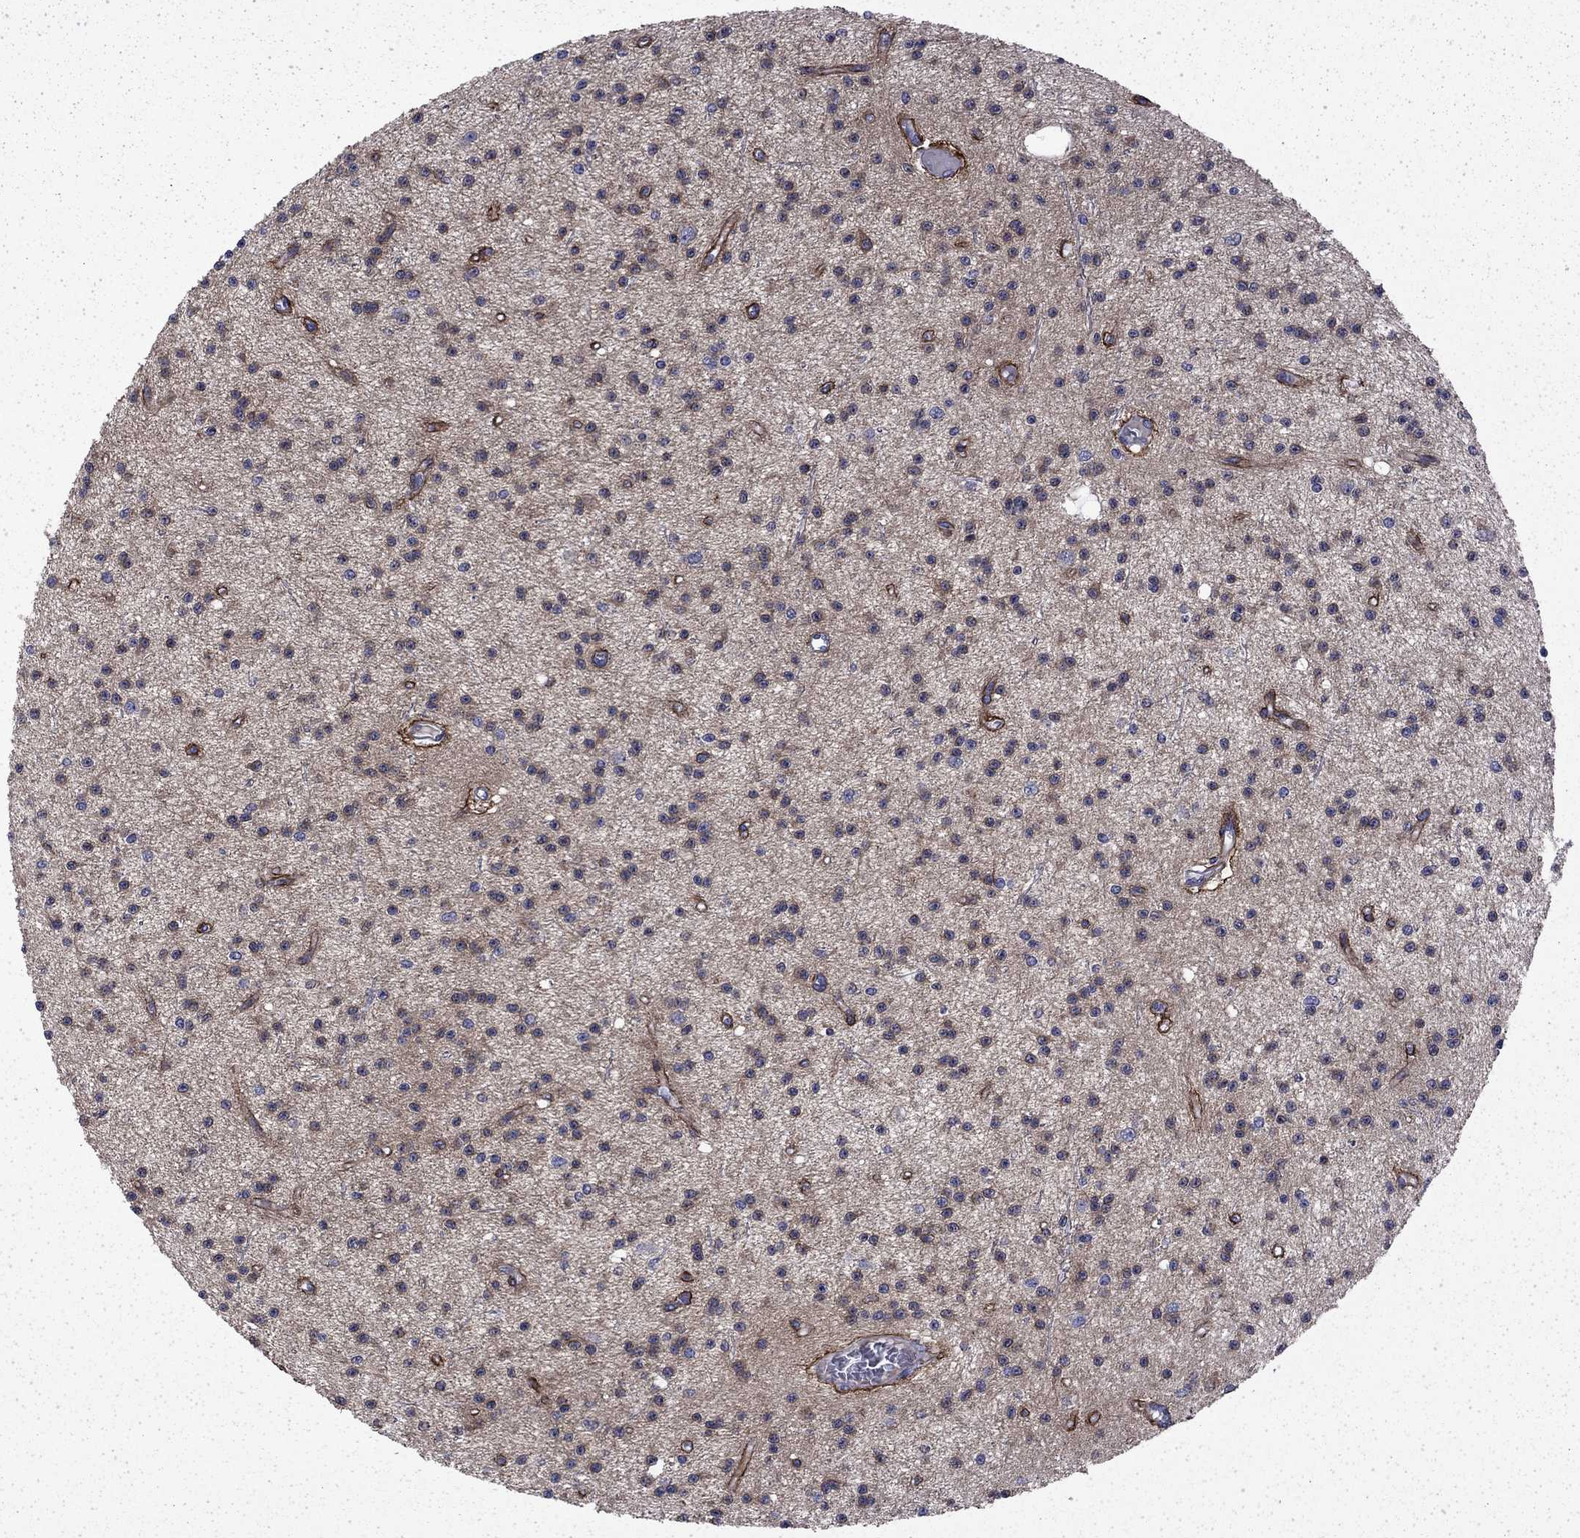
{"staining": {"intensity": "strong", "quantity": "<25%", "location": "cytoplasmic/membranous"}, "tissue": "glioma", "cell_type": "Tumor cells", "image_type": "cancer", "snomed": [{"axis": "morphology", "description": "Glioma, malignant, Low grade"}, {"axis": "topography", "description": "Brain"}], "caption": "Protein staining of glioma tissue displays strong cytoplasmic/membranous positivity in approximately <25% of tumor cells.", "gene": "DTNA", "patient": {"sex": "male", "age": 27}}